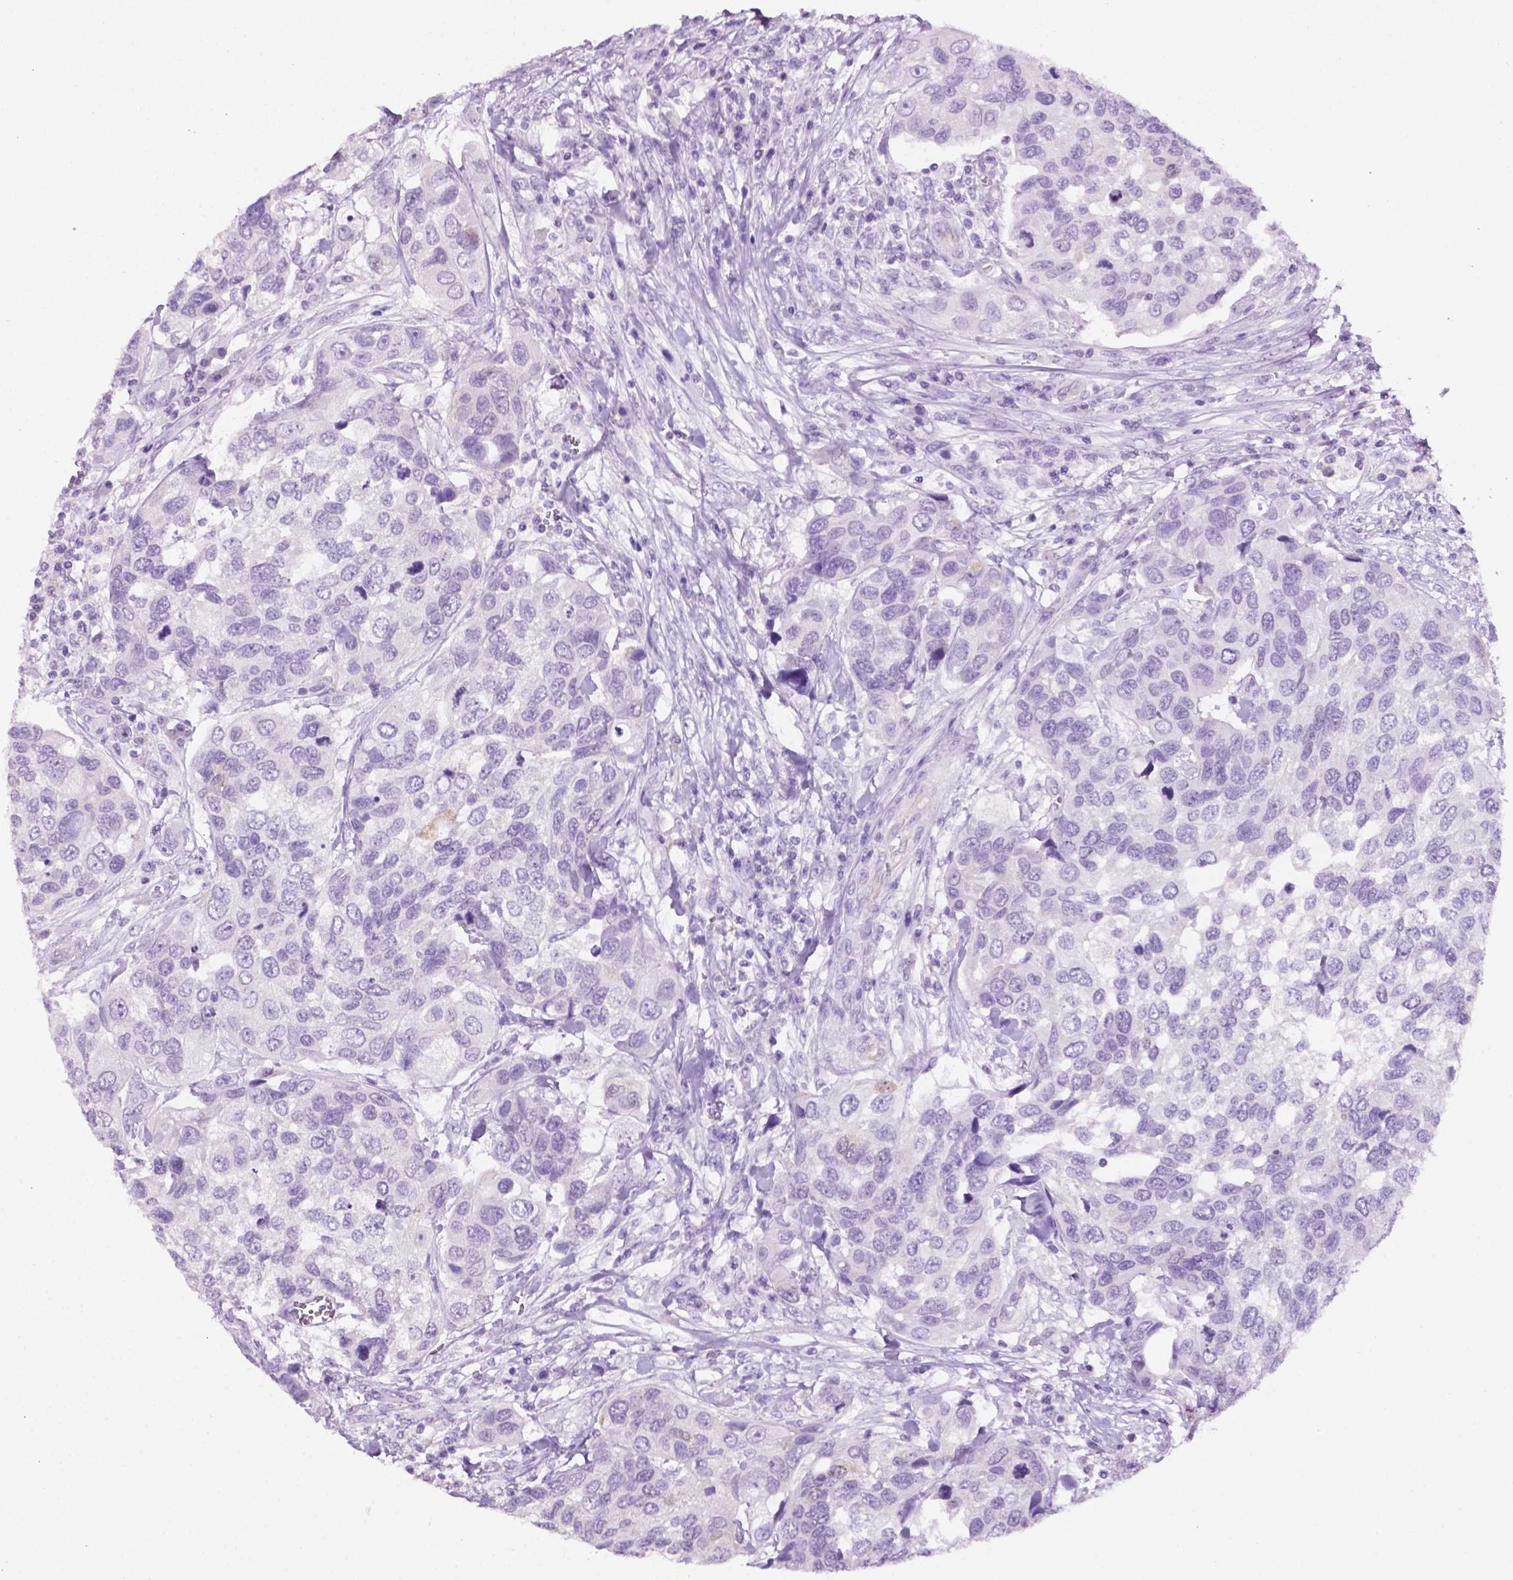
{"staining": {"intensity": "negative", "quantity": "none", "location": "none"}, "tissue": "urothelial cancer", "cell_type": "Tumor cells", "image_type": "cancer", "snomed": [{"axis": "morphology", "description": "Urothelial carcinoma, High grade"}, {"axis": "topography", "description": "Urinary bladder"}], "caption": "This is an immunohistochemistry (IHC) histopathology image of high-grade urothelial carcinoma. There is no expression in tumor cells.", "gene": "PHGR1", "patient": {"sex": "male", "age": 60}}